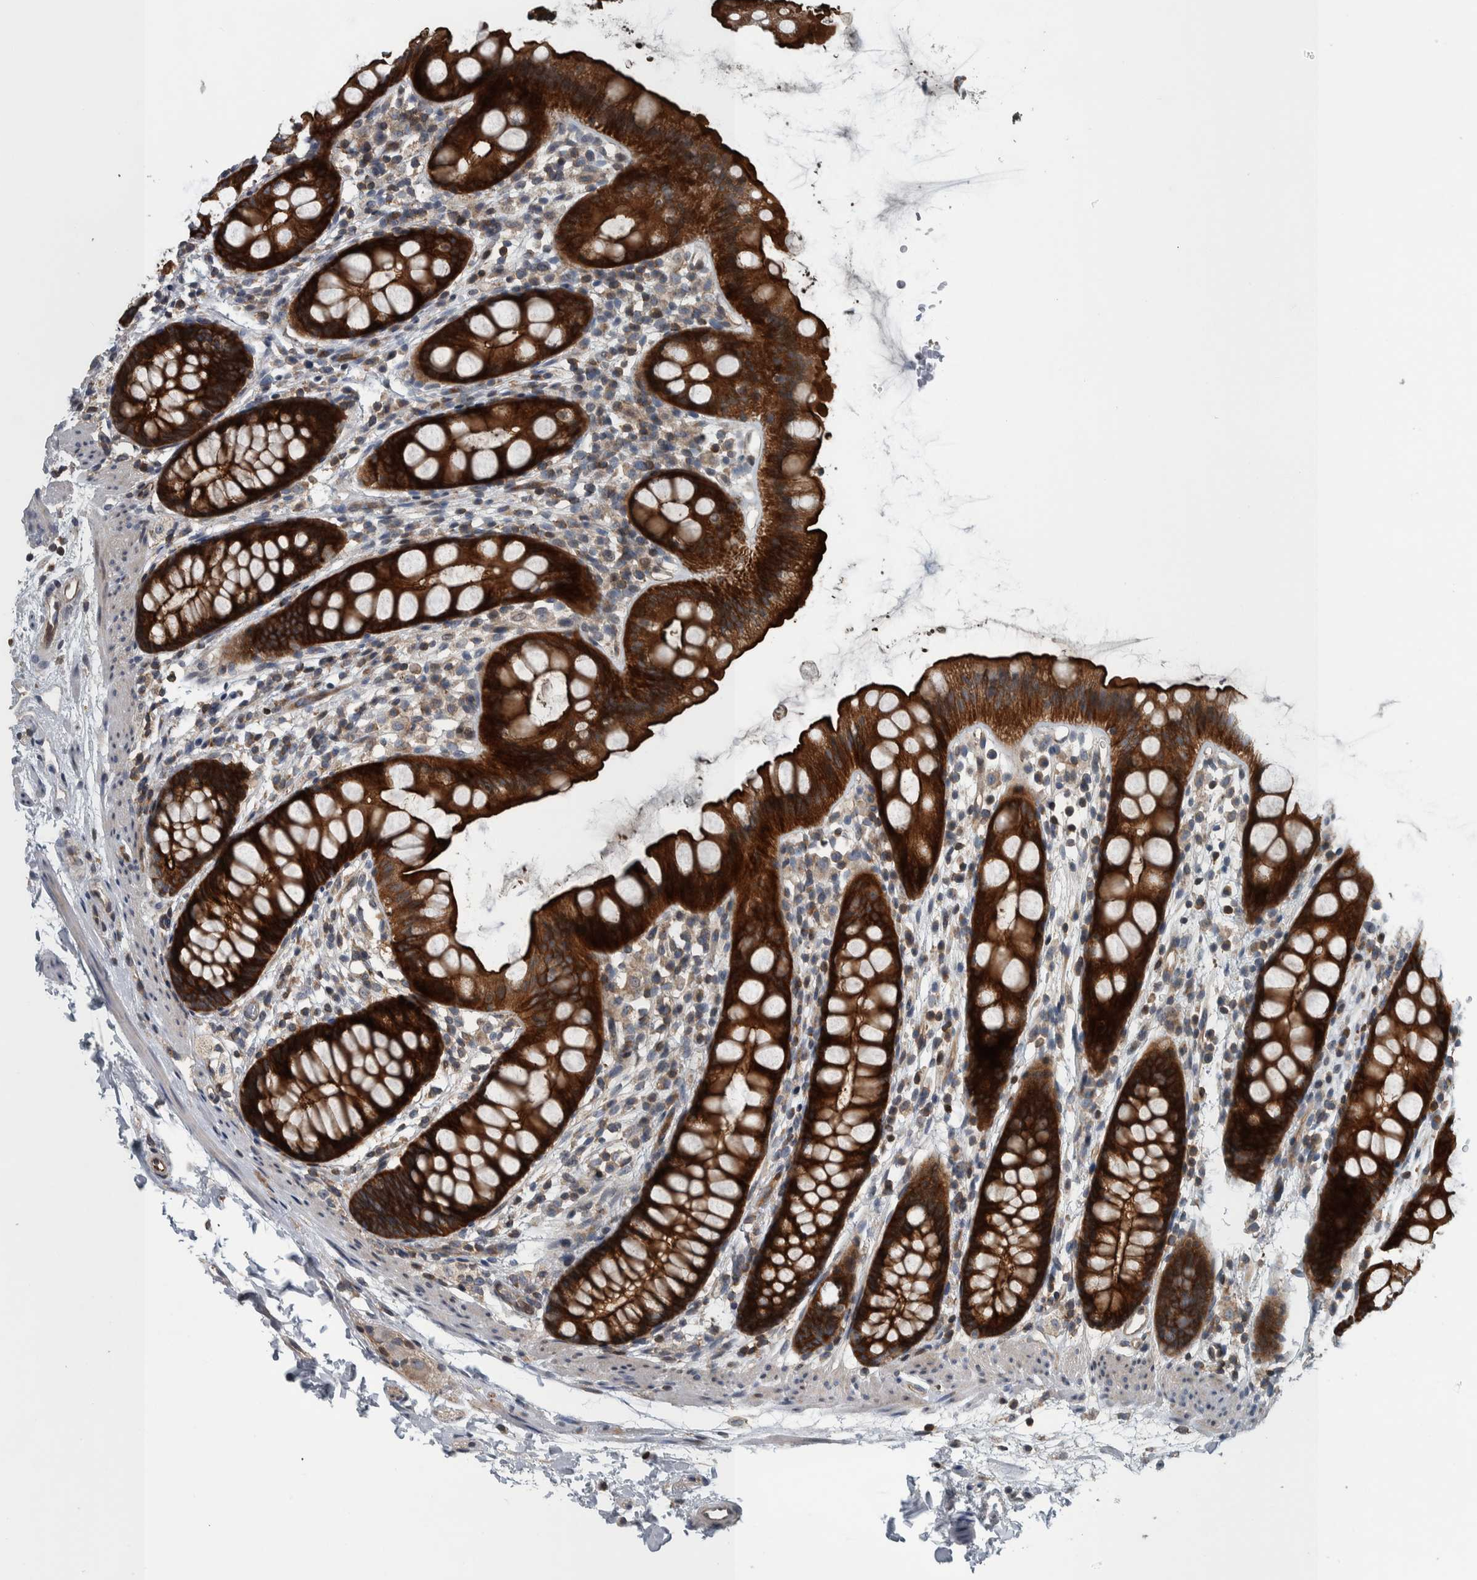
{"staining": {"intensity": "strong", "quantity": ">75%", "location": "cytoplasmic/membranous"}, "tissue": "rectum", "cell_type": "Glandular cells", "image_type": "normal", "snomed": [{"axis": "morphology", "description": "Normal tissue, NOS"}, {"axis": "topography", "description": "Rectum"}], "caption": "Protein expression analysis of benign human rectum reveals strong cytoplasmic/membranous expression in about >75% of glandular cells. (brown staining indicates protein expression, while blue staining denotes nuclei).", "gene": "BAIAP2L1", "patient": {"sex": "female", "age": 65}}